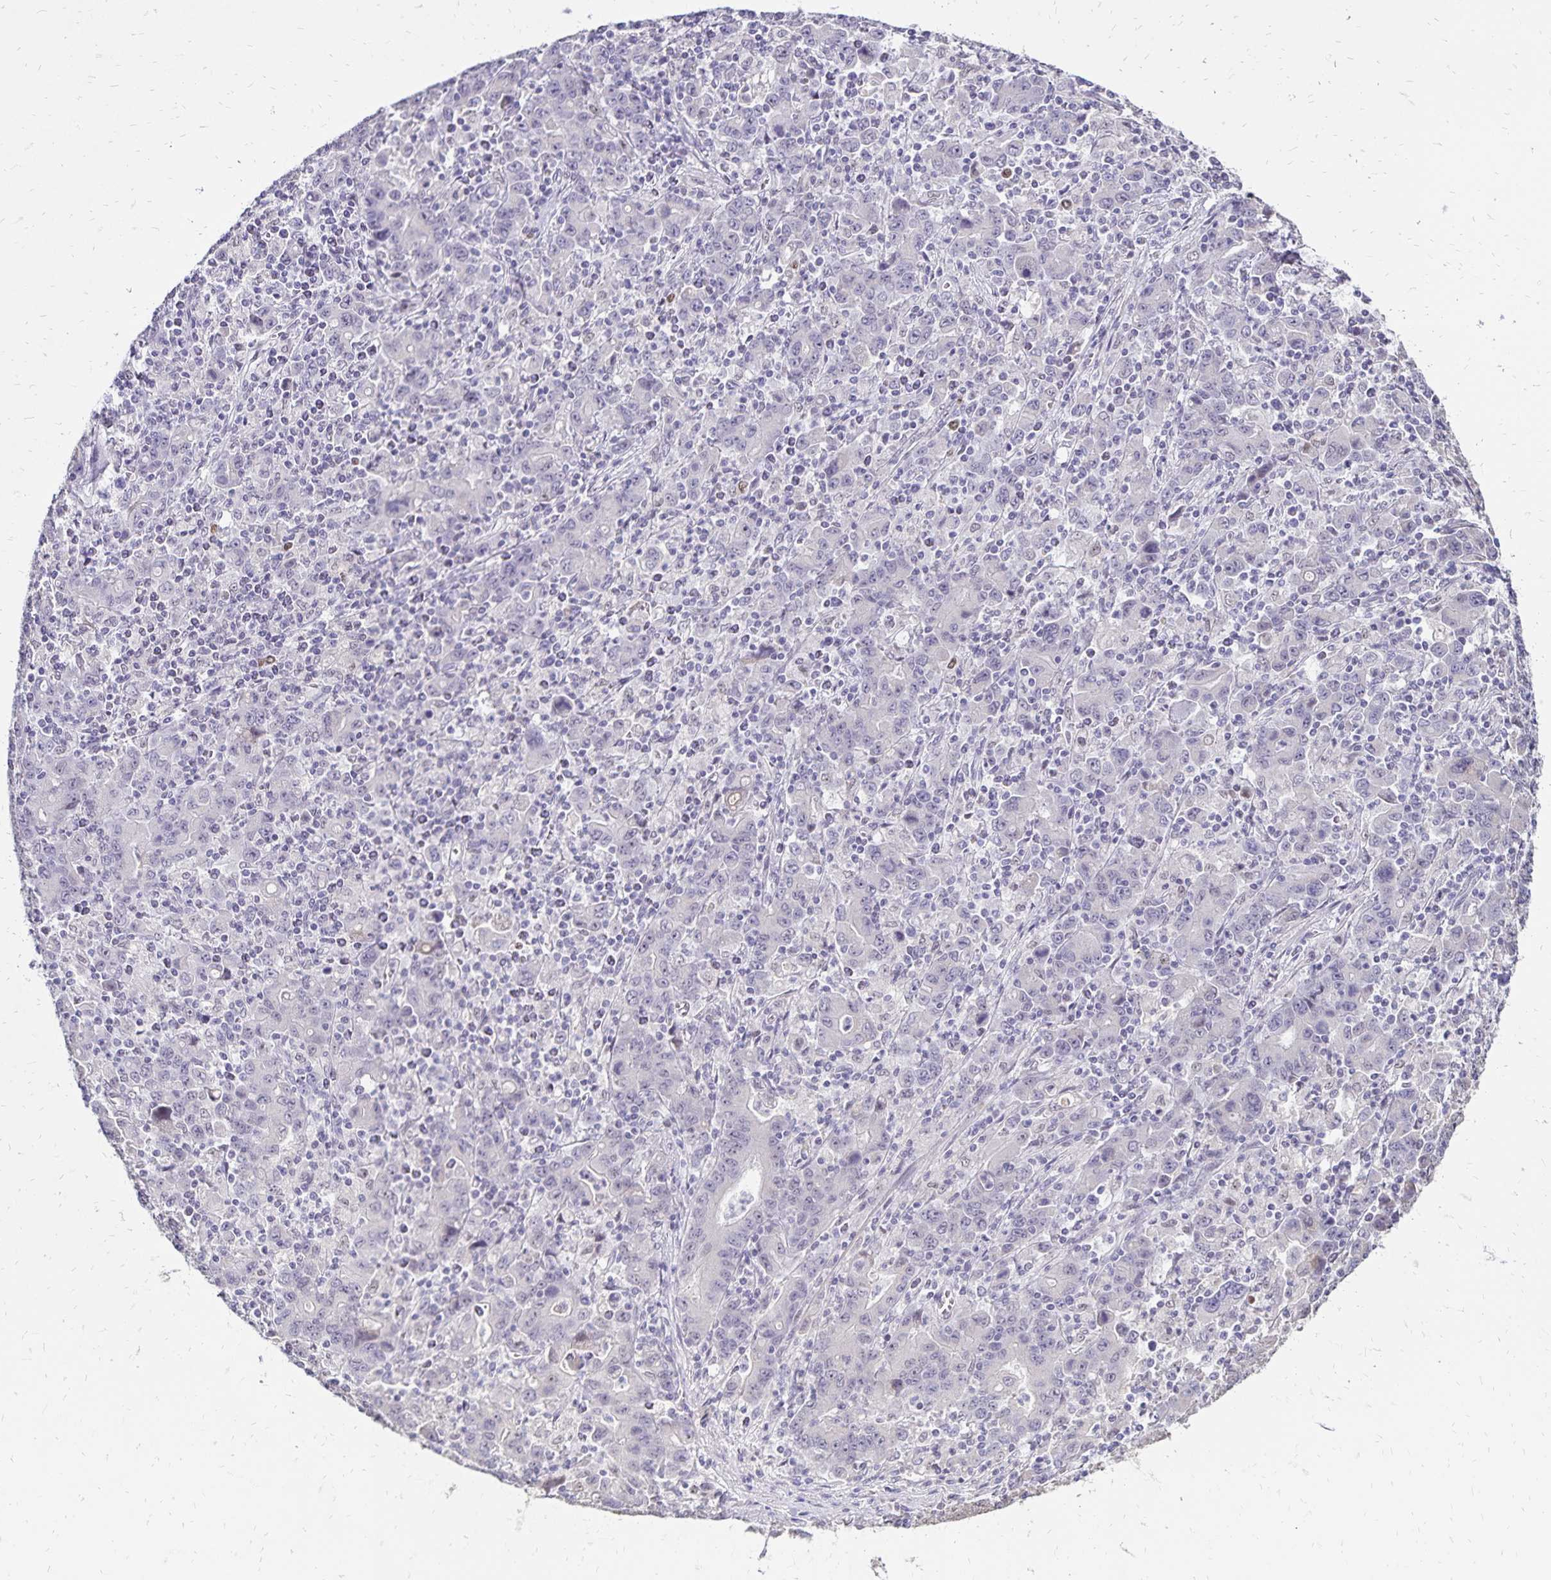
{"staining": {"intensity": "negative", "quantity": "none", "location": "none"}, "tissue": "stomach cancer", "cell_type": "Tumor cells", "image_type": "cancer", "snomed": [{"axis": "morphology", "description": "Adenocarcinoma, NOS"}, {"axis": "topography", "description": "Stomach, upper"}], "caption": "There is no significant expression in tumor cells of stomach cancer (adenocarcinoma). (Immunohistochemistry, brightfield microscopy, high magnification).", "gene": "POLB", "patient": {"sex": "male", "age": 69}}